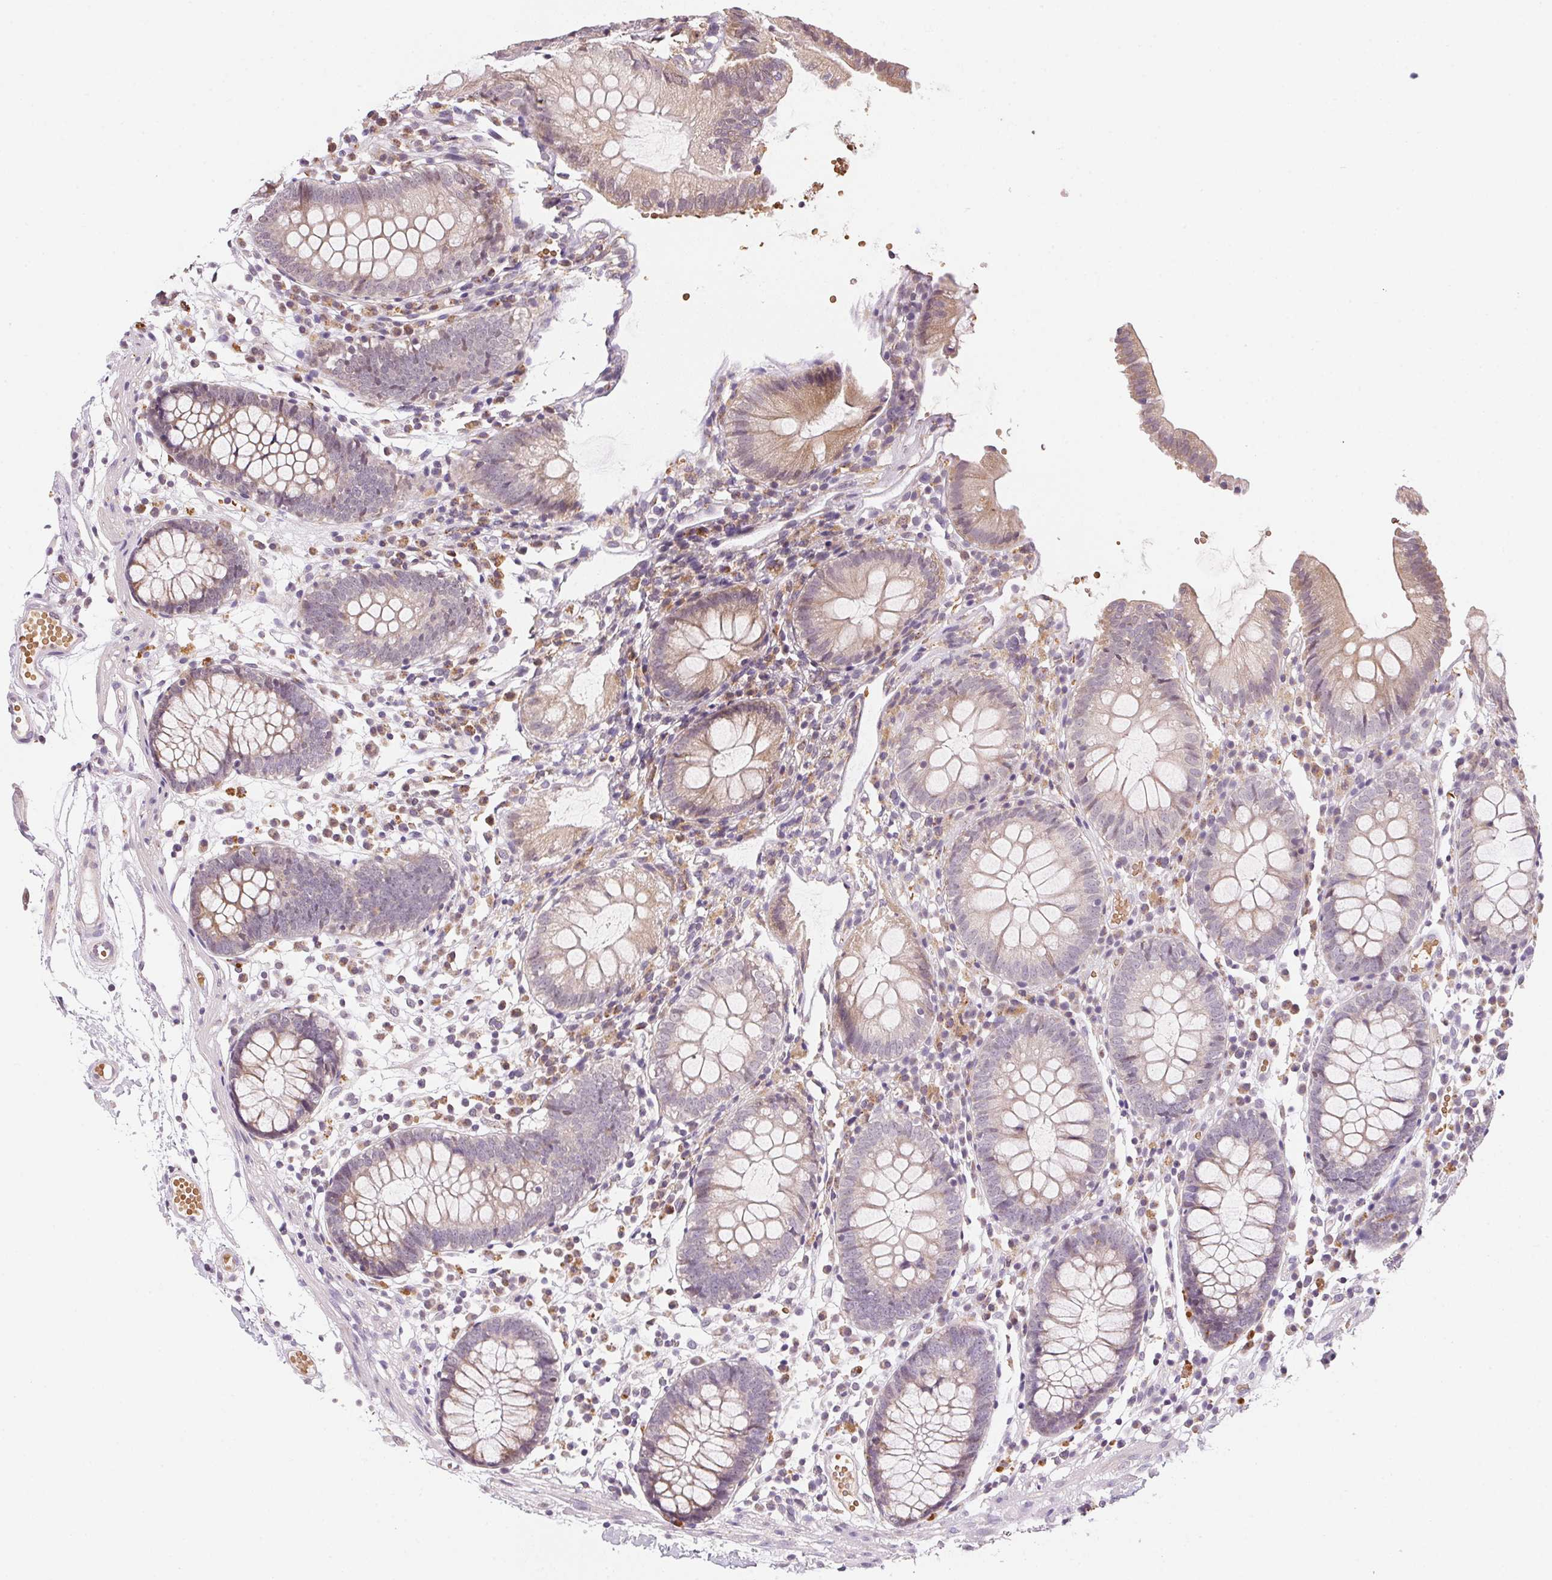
{"staining": {"intensity": "weak", "quantity": "<25%", "location": "cytoplasmic/membranous"}, "tissue": "colon", "cell_type": "Endothelial cells", "image_type": "normal", "snomed": [{"axis": "morphology", "description": "Normal tissue, NOS"}, {"axis": "morphology", "description": "Adenocarcinoma, NOS"}, {"axis": "topography", "description": "Colon"}], "caption": "This is an immunohistochemistry (IHC) image of benign human colon. There is no positivity in endothelial cells.", "gene": "METTL13", "patient": {"sex": "male", "age": 83}}